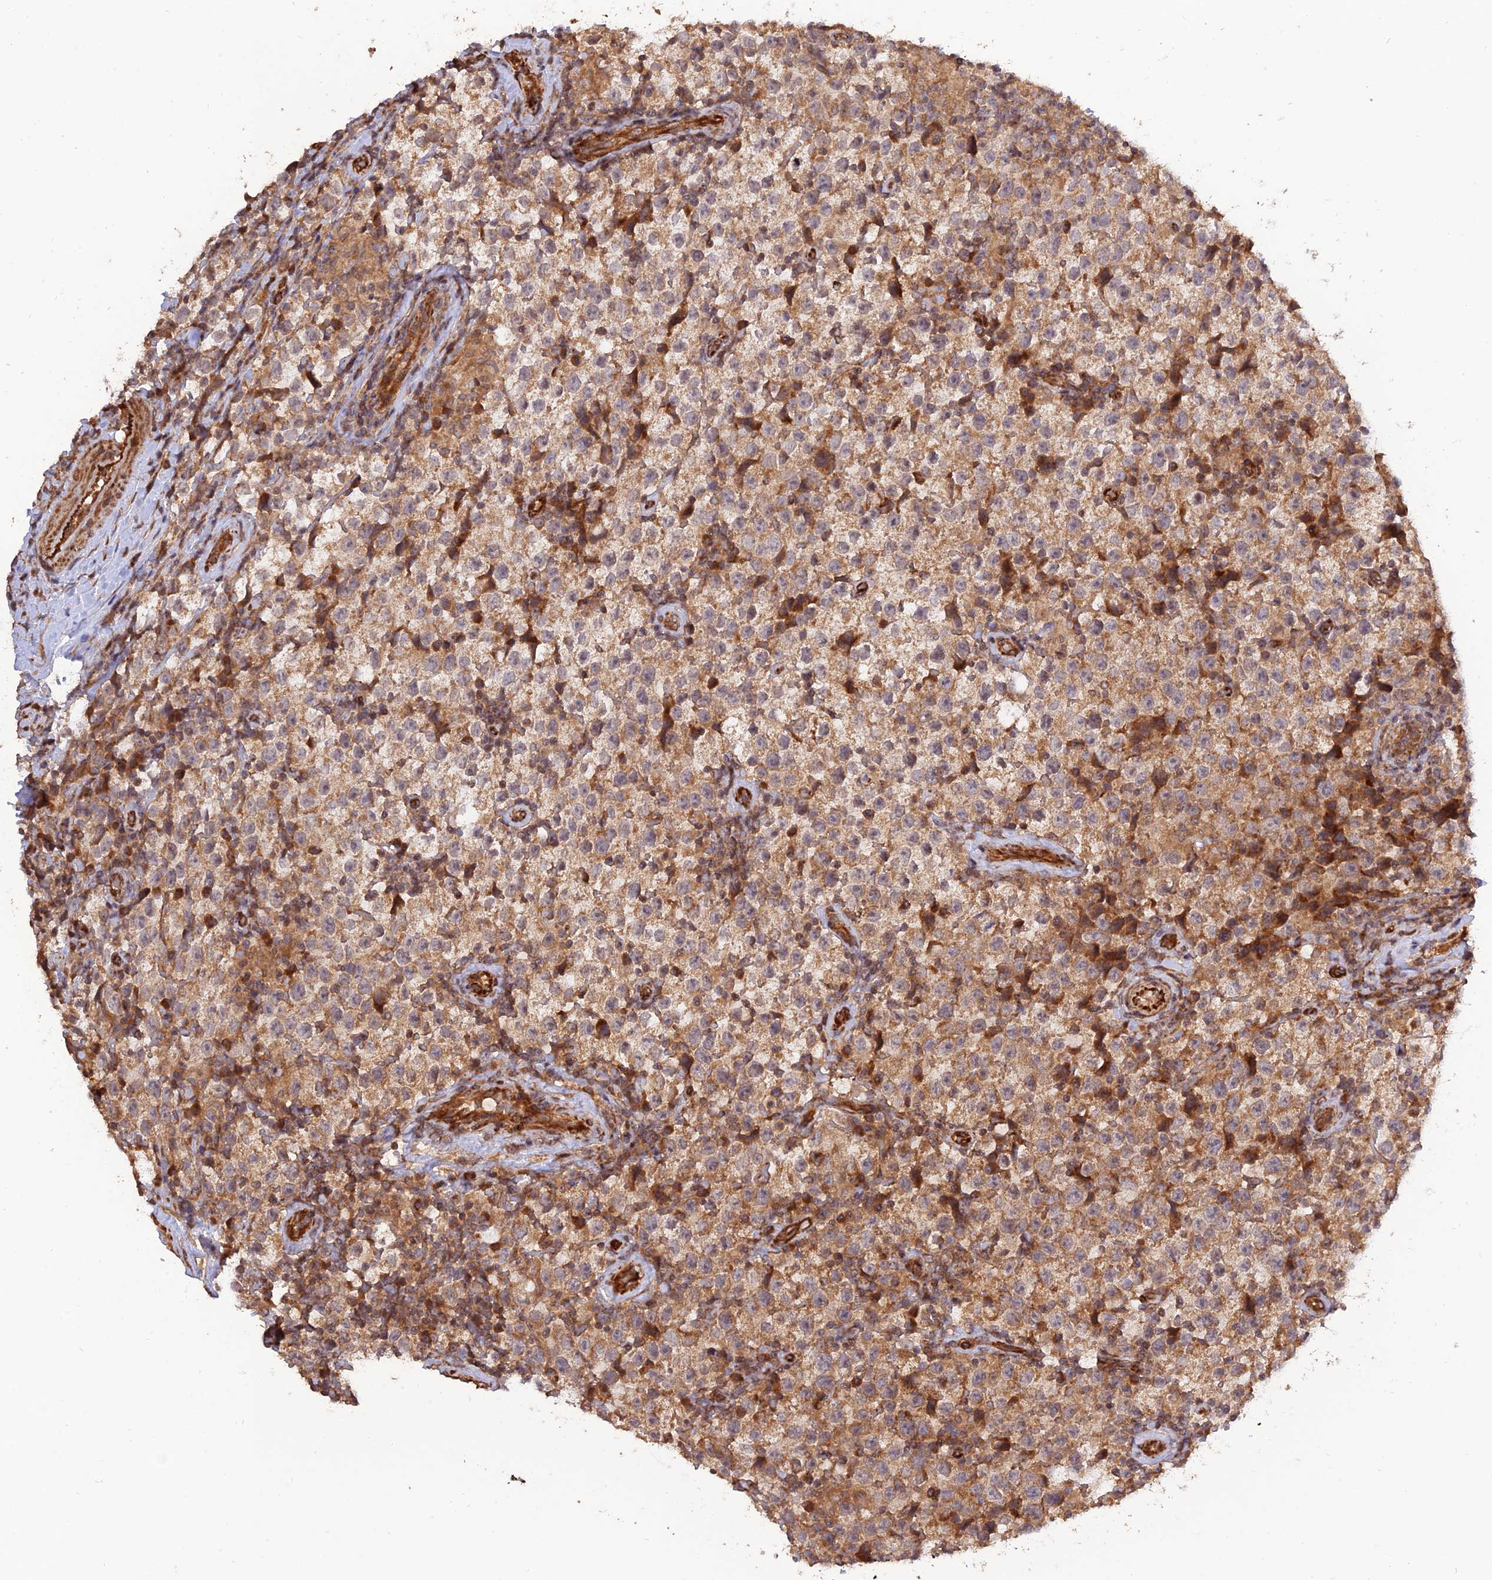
{"staining": {"intensity": "moderate", "quantity": ">75%", "location": "cytoplasmic/membranous"}, "tissue": "testis cancer", "cell_type": "Tumor cells", "image_type": "cancer", "snomed": [{"axis": "morphology", "description": "Seminoma, NOS"}, {"axis": "morphology", "description": "Carcinoma, Embryonal, NOS"}, {"axis": "topography", "description": "Testis"}], "caption": "High-magnification brightfield microscopy of embryonal carcinoma (testis) stained with DAB (3,3'-diaminobenzidine) (brown) and counterstained with hematoxylin (blue). tumor cells exhibit moderate cytoplasmic/membranous expression is appreciated in approximately>75% of cells. The protein of interest is stained brown, and the nuclei are stained in blue (DAB IHC with brightfield microscopy, high magnification).", "gene": "CREBL2", "patient": {"sex": "male", "age": 41}}